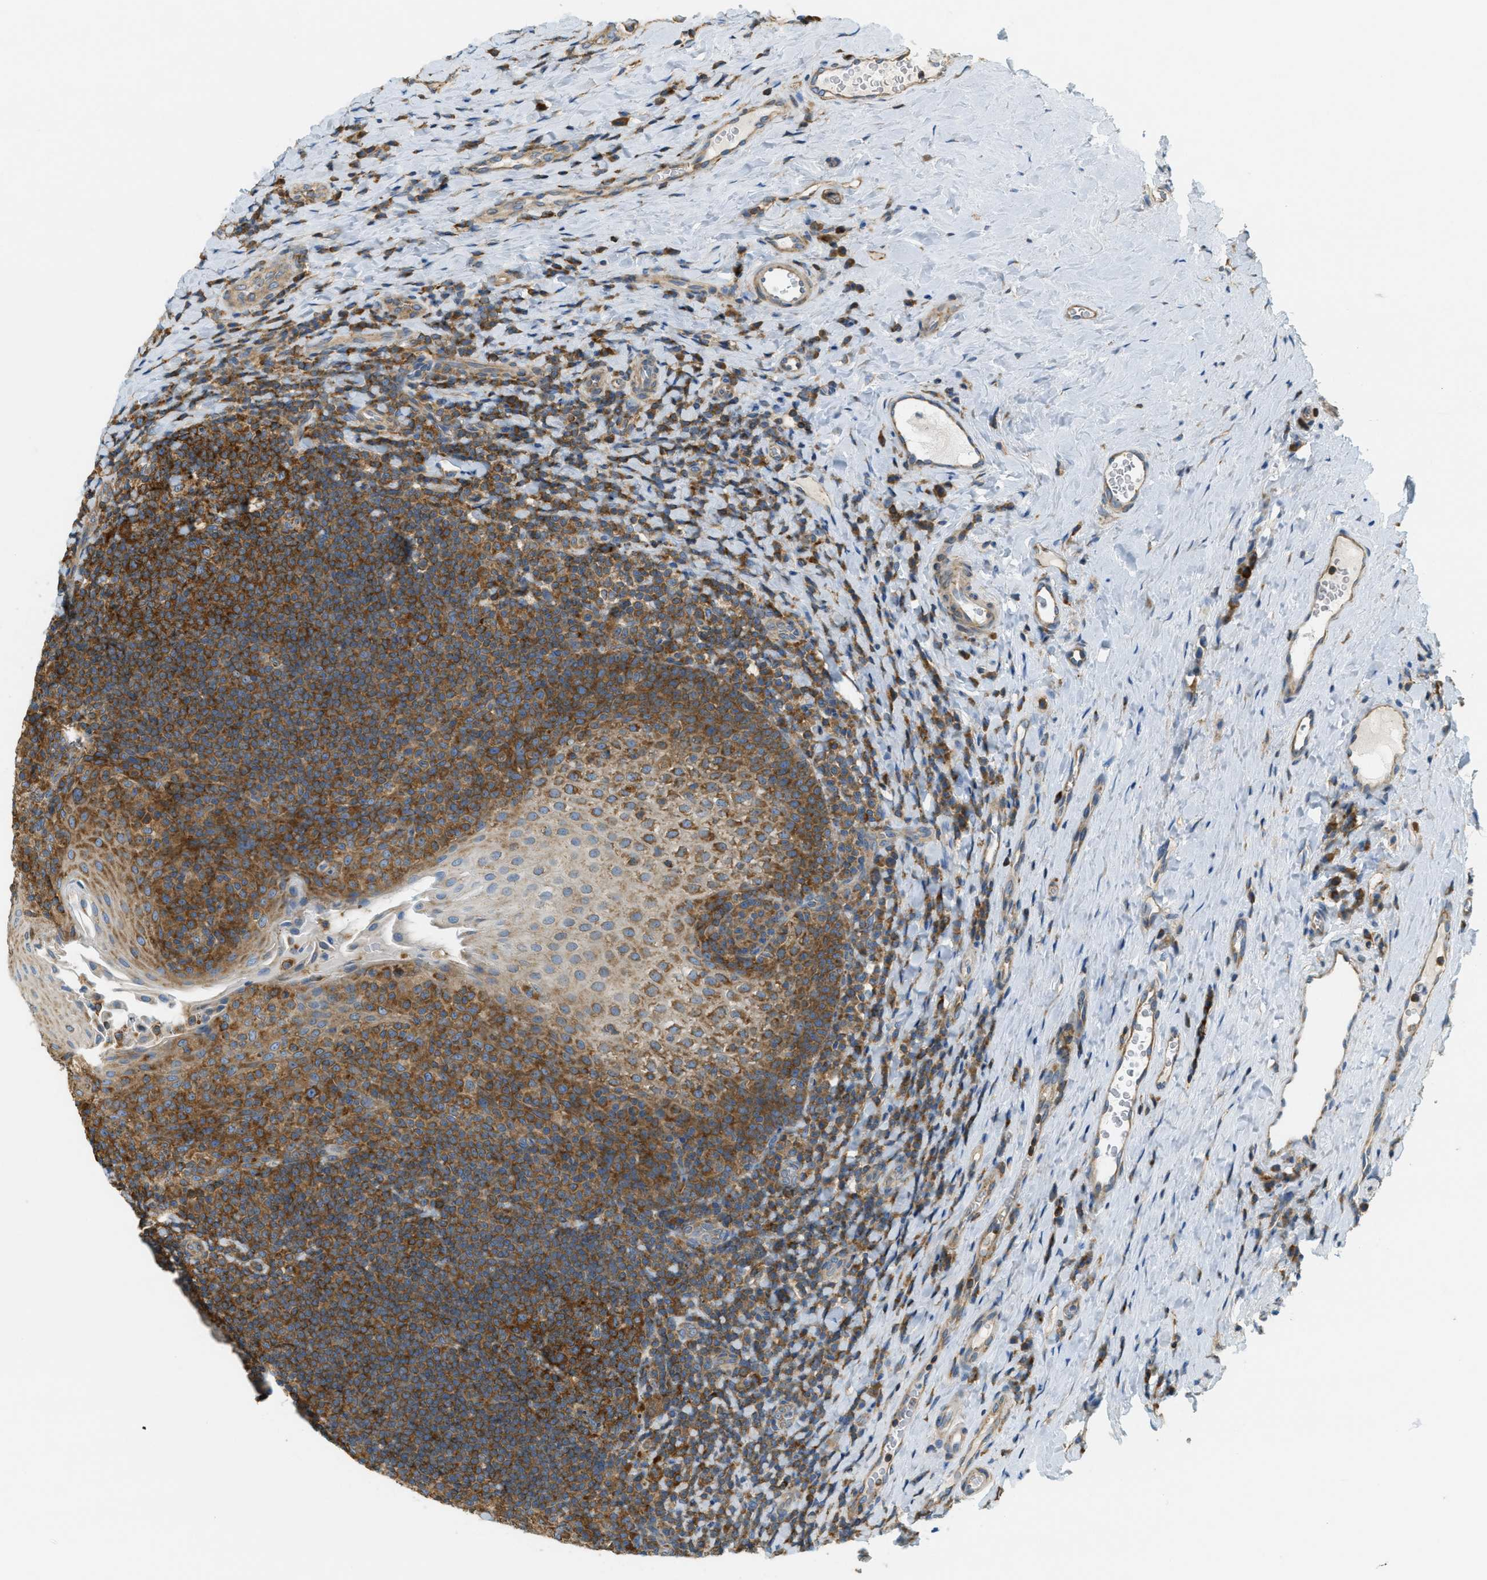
{"staining": {"intensity": "strong", "quantity": "25%-75%", "location": "cytoplasmic/membranous"}, "tissue": "tonsil", "cell_type": "Germinal center cells", "image_type": "normal", "snomed": [{"axis": "morphology", "description": "Normal tissue, NOS"}, {"axis": "topography", "description": "Tonsil"}], "caption": "Normal tonsil shows strong cytoplasmic/membranous staining in approximately 25%-75% of germinal center cells.", "gene": "ABCF1", "patient": {"sex": "male", "age": 17}}